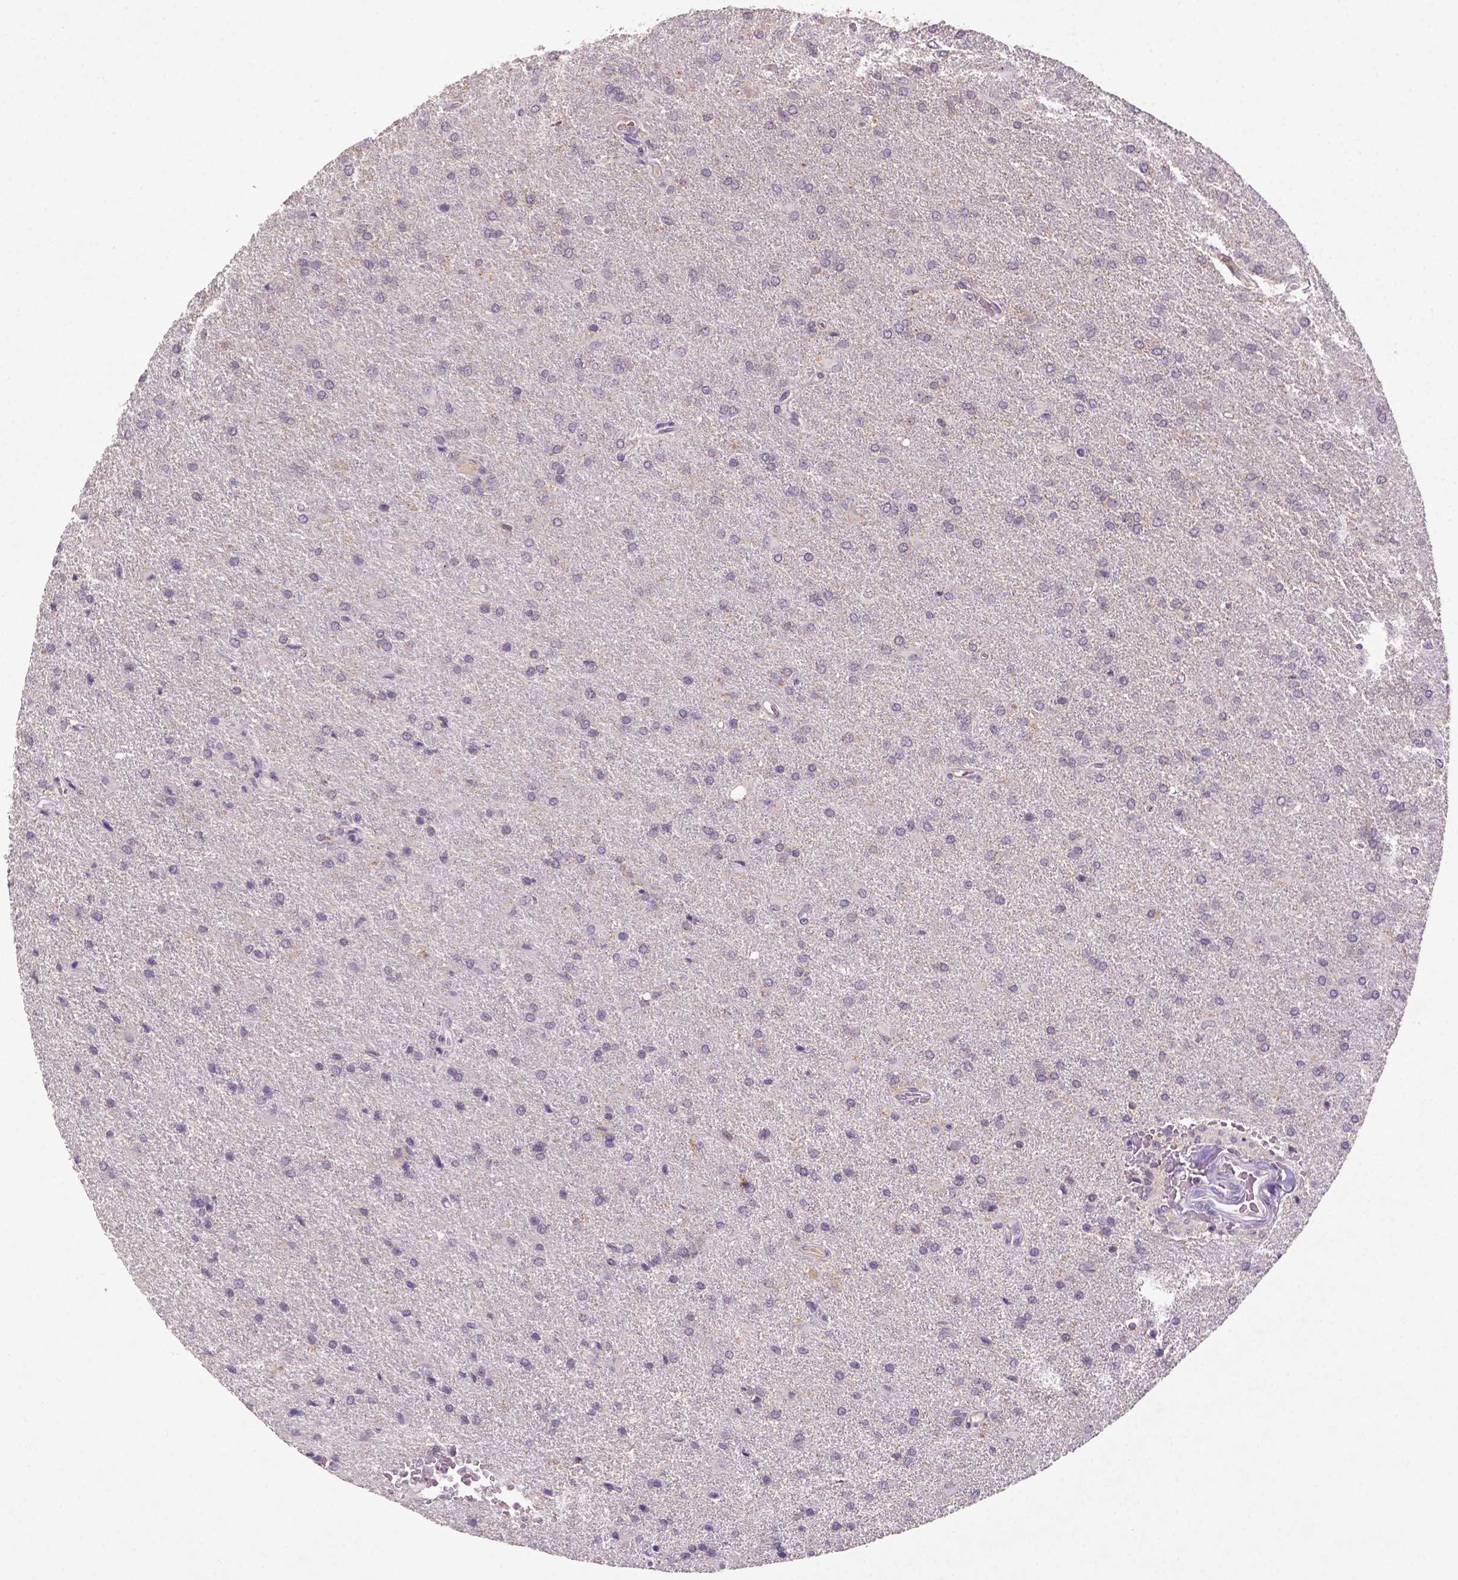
{"staining": {"intensity": "negative", "quantity": "none", "location": "none"}, "tissue": "glioma", "cell_type": "Tumor cells", "image_type": "cancer", "snomed": [{"axis": "morphology", "description": "Glioma, malignant, High grade"}, {"axis": "topography", "description": "Brain"}], "caption": "This image is of high-grade glioma (malignant) stained with immunohistochemistry (IHC) to label a protein in brown with the nuclei are counter-stained blue. There is no positivity in tumor cells.", "gene": "NLGN2", "patient": {"sex": "male", "age": 68}}